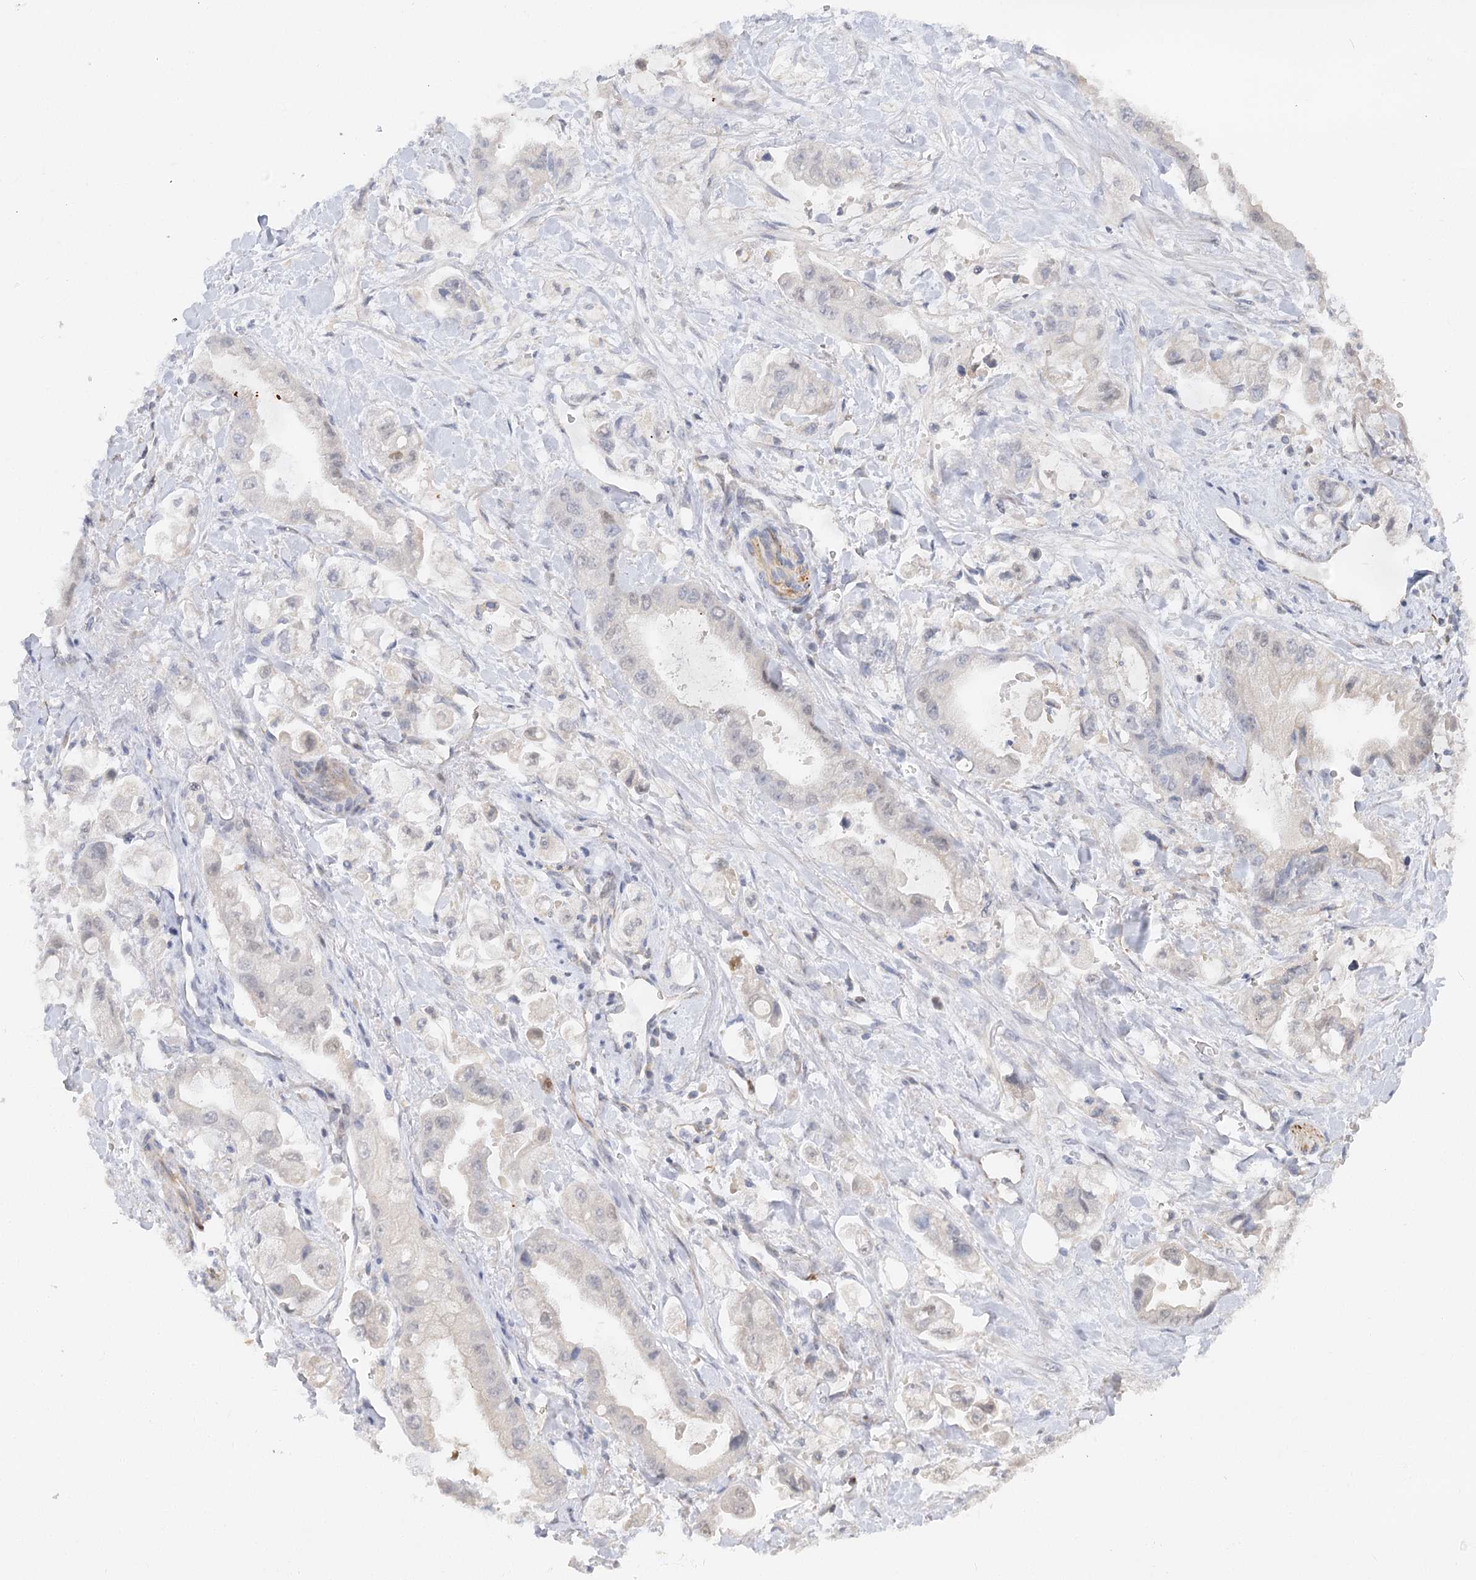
{"staining": {"intensity": "negative", "quantity": "none", "location": "none"}, "tissue": "stomach cancer", "cell_type": "Tumor cells", "image_type": "cancer", "snomed": [{"axis": "morphology", "description": "Adenocarcinoma, NOS"}, {"axis": "topography", "description": "Stomach"}], "caption": "A micrograph of human stomach cancer is negative for staining in tumor cells.", "gene": "NELL2", "patient": {"sex": "male", "age": 62}}